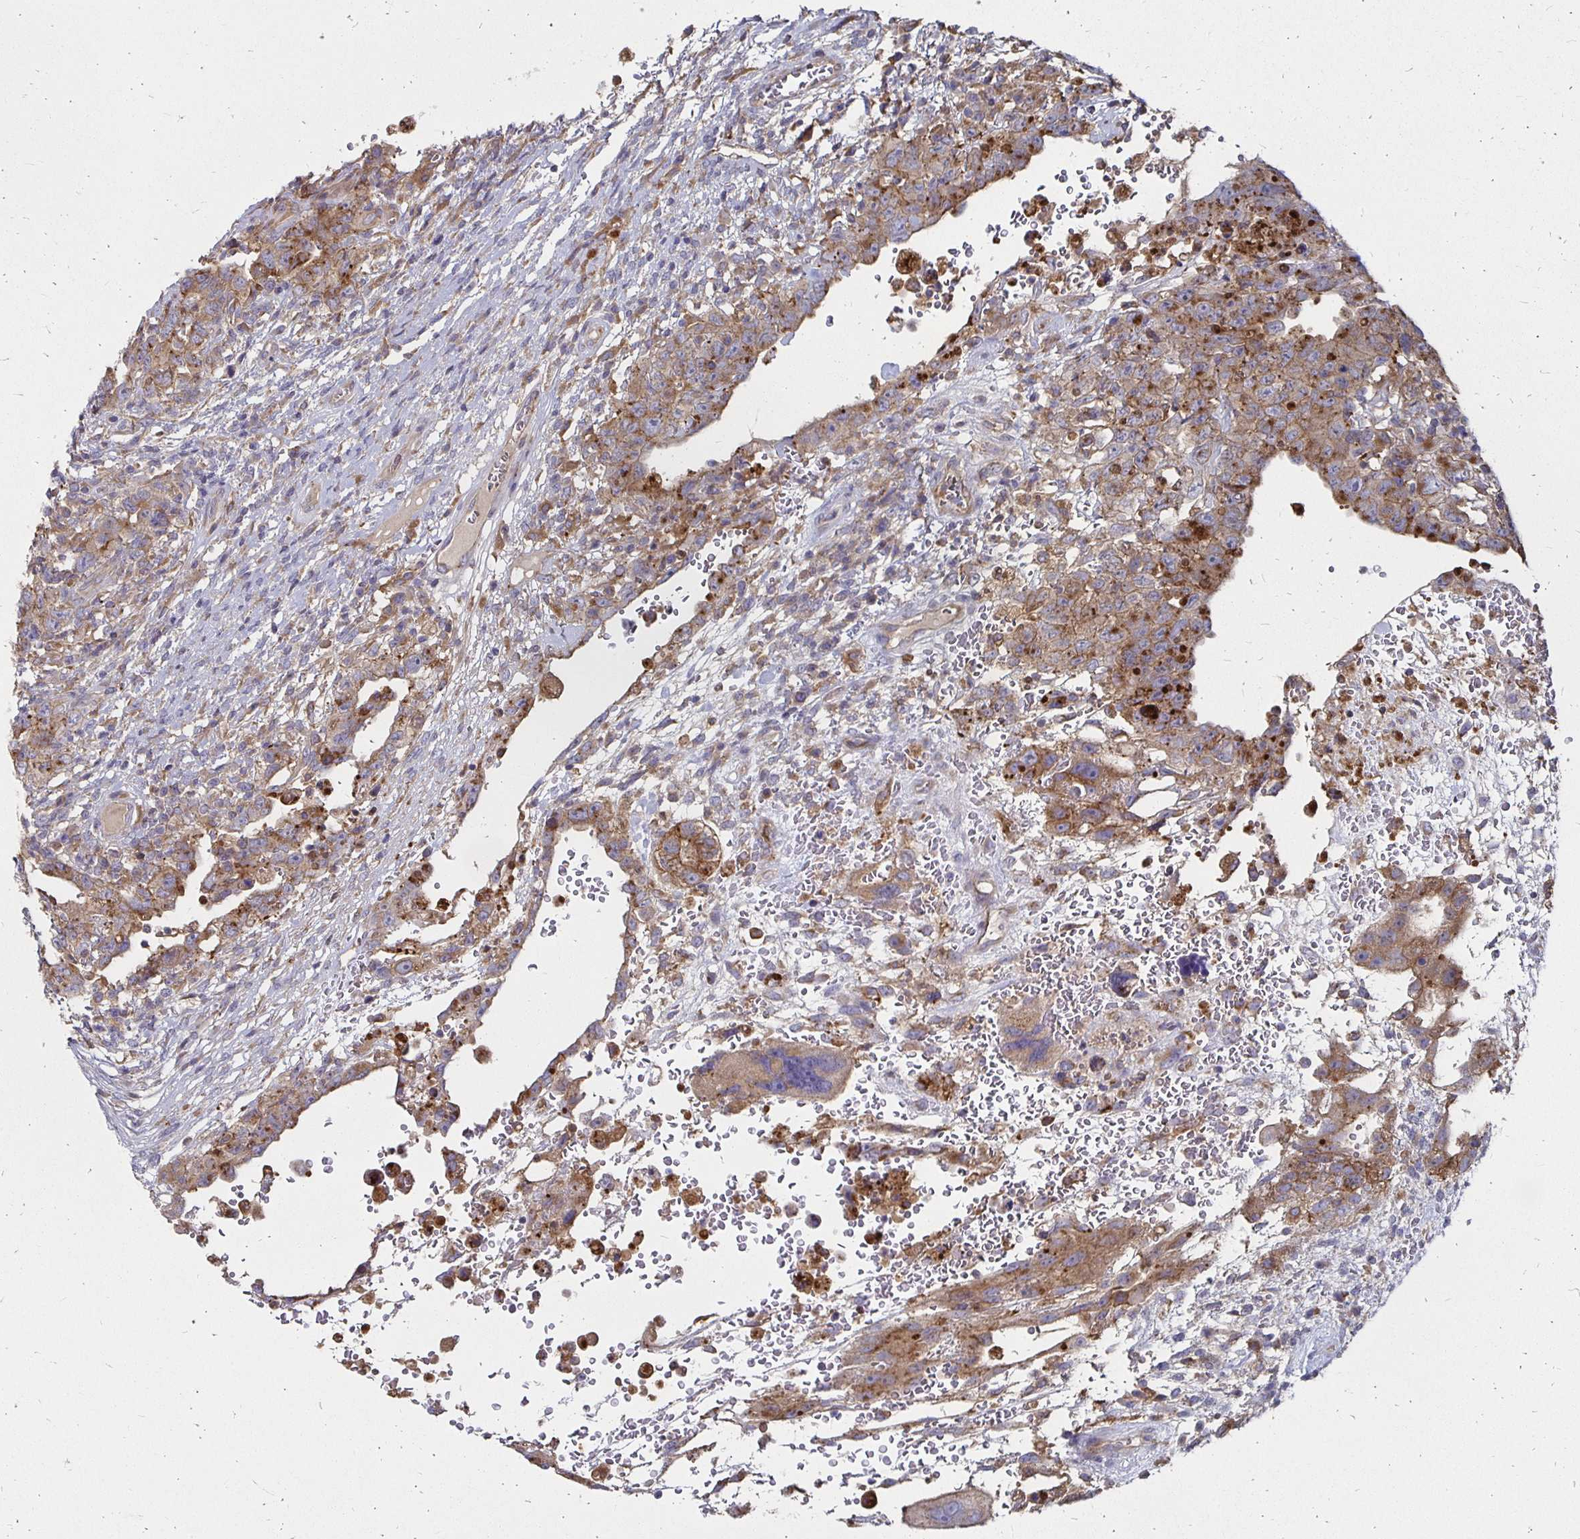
{"staining": {"intensity": "moderate", "quantity": ">75%", "location": "cytoplasmic/membranous"}, "tissue": "testis cancer", "cell_type": "Tumor cells", "image_type": "cancer", "snomed": [{"axis": "morphology", "description": "Carcinoma, Embryonal, NOS"}, {"axis": "topography", "description": "Testis"}], "caption": "An IHC micrograph of neoplastic tissue is shown. Protein staining in brown highlights moderate cytoplasmic/membranous positivity in testis cancer (embryonal carcinoma) within tumor cells.", "gene": "NCSTN", "patient": {"sex": "male", "age": 26}}